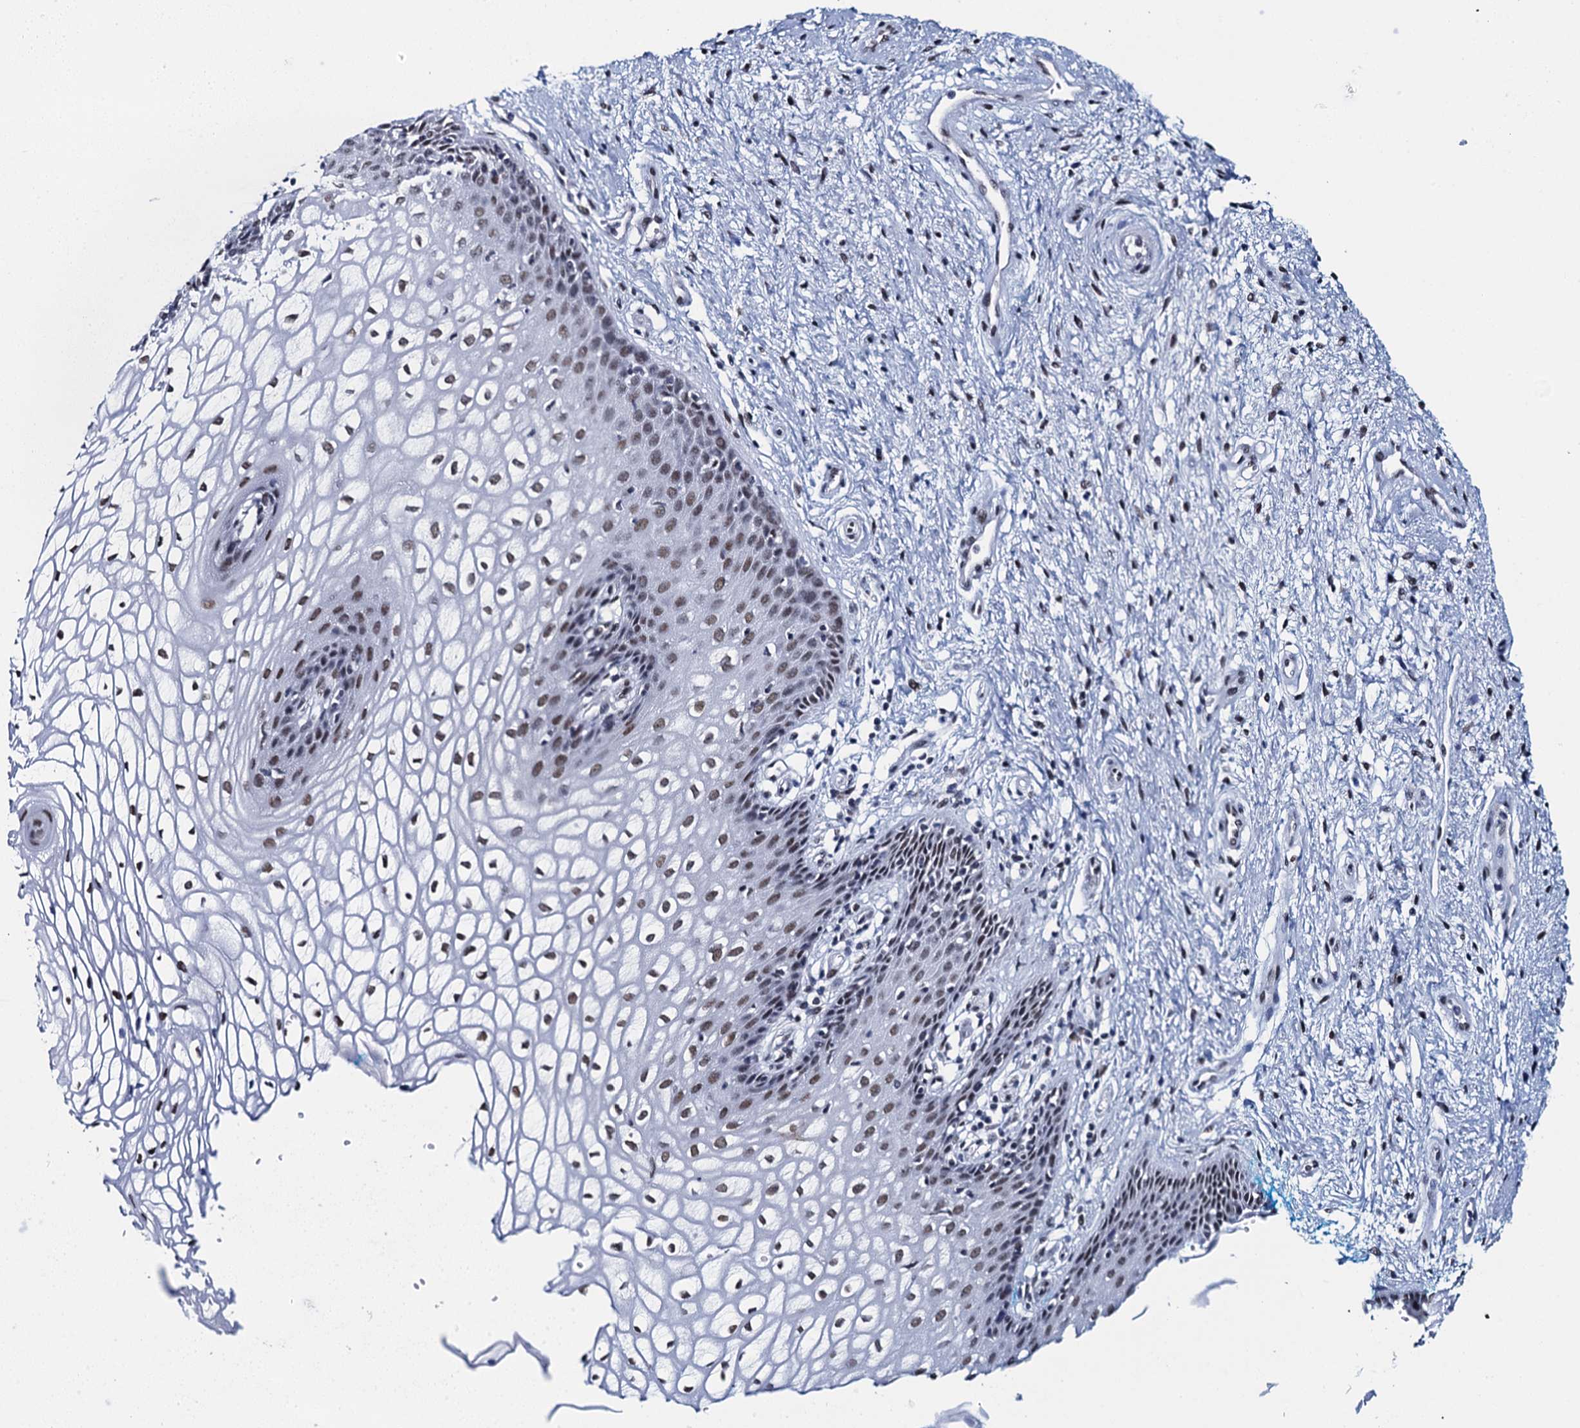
{"staining": {"intensity": "moderate", "quantity": "25%-75%", "location": "nuclear"}, "tissue": "vagina", "cell_type": "Squamous epithelial cells", "image_type": "normal", "snomed": [{"axis": "morphology", "description": "Normal tissue, NOS"}, {"axis": "topography", "description": "Vagina"}], "caption": "Protein expression analysis of normal human vagina reveals moderate nuclear positivity in approximately 25%-75% of squamous epithelial cells. The staining was performed using DAB to visualize the protein expression in brown, while the nuclei were stained in blue with hematoxylin (Magnification: 20x).", "gene": "HNRNPUL2", "patient": {"sex": "female", "age": 34}}